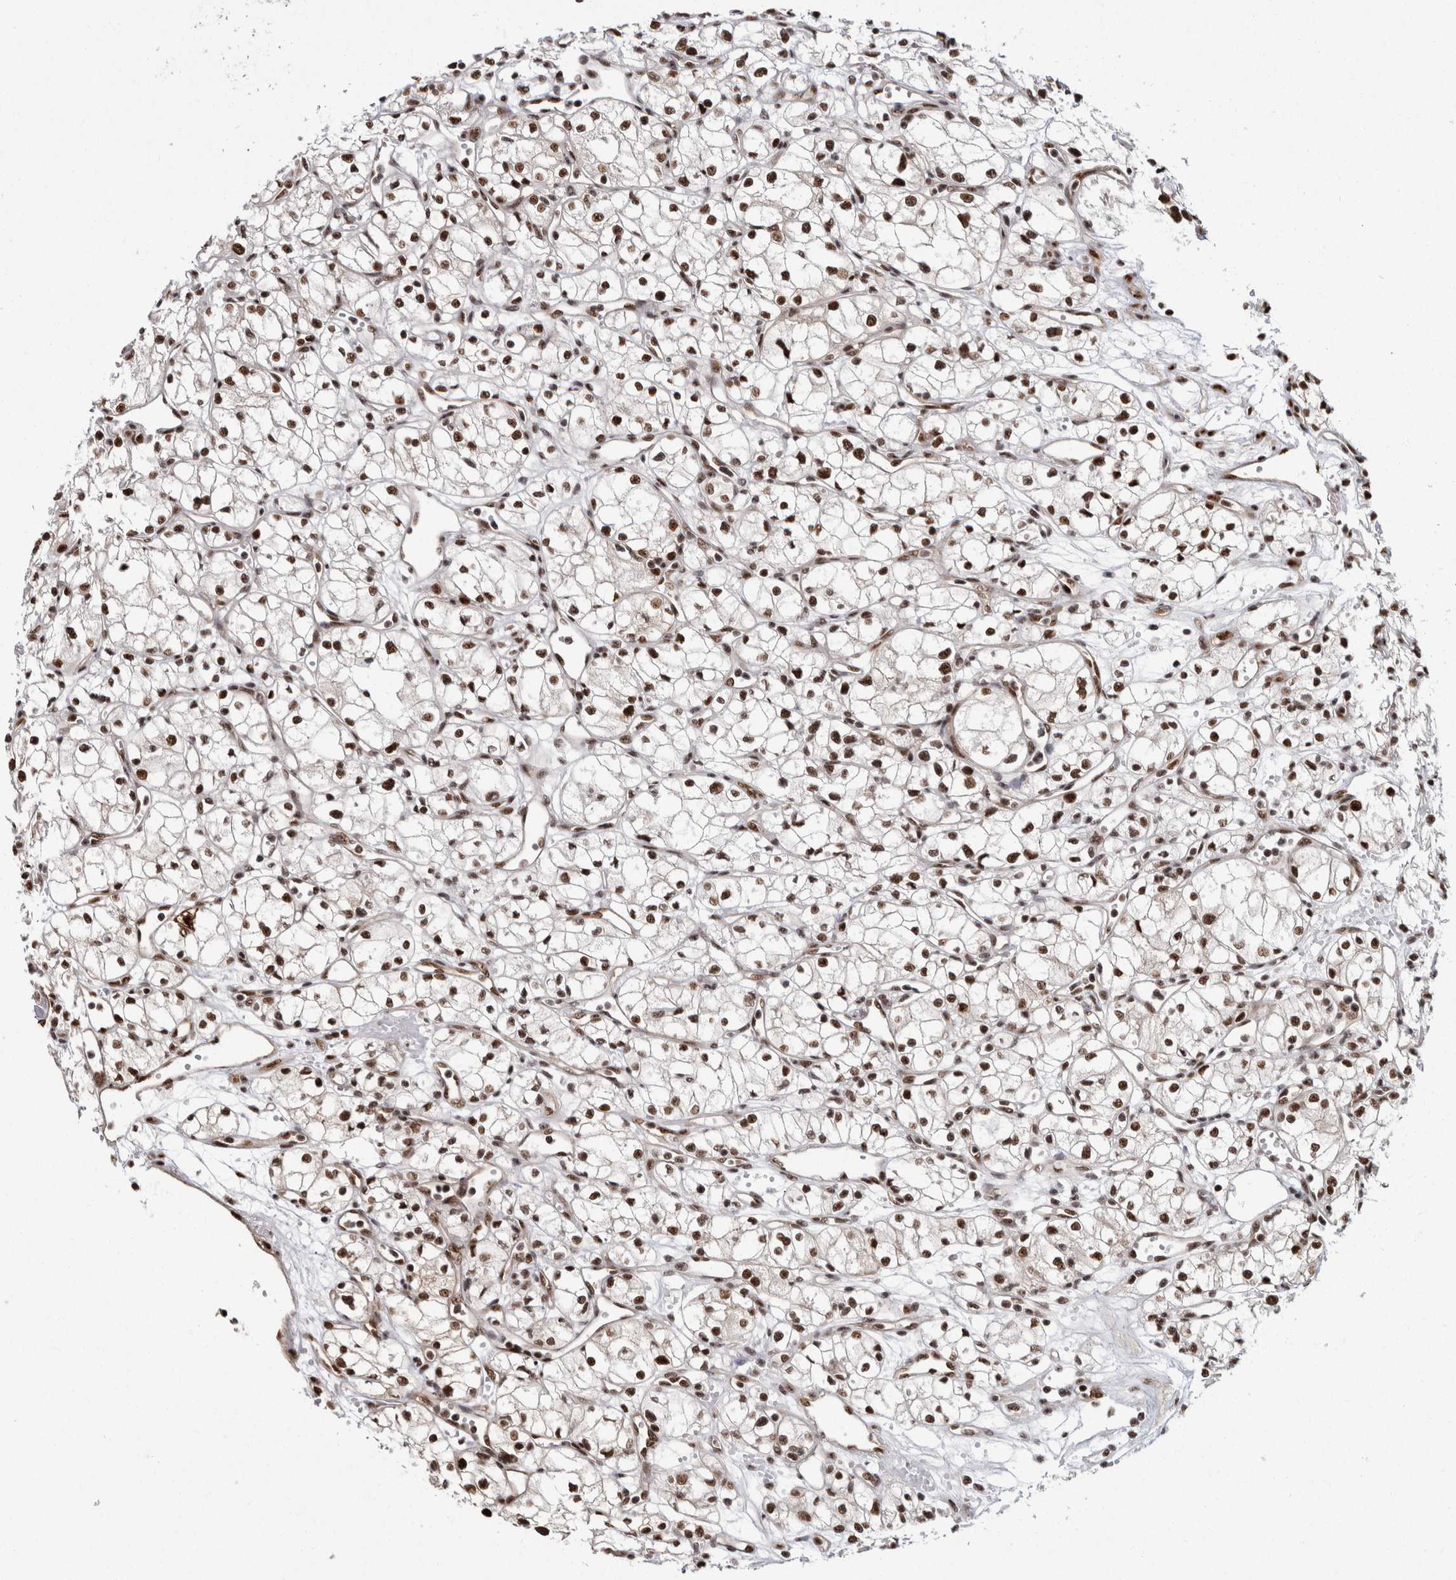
{"staining": {"intensity": "strong", "quantity": ">75%", "location": "nuclear"}, "tissue": "renal cancer", "cell_type": "Tumor cells", "image_type": "cancer", "snomed": [{"axis": "morphology", "description": "Normal tissue, NOS"}, {"axis": "morphology", "description": "Adenocarcinoma, NOS"}, {"axis": "topography", "description": "Kidney"}], "caption": "Adenocarcinoma (renal) stained with a protein marker reveals strong staining in tumor cells.", "gene": "MKNK1", "patient": {"sex": "male", "age": 59}}